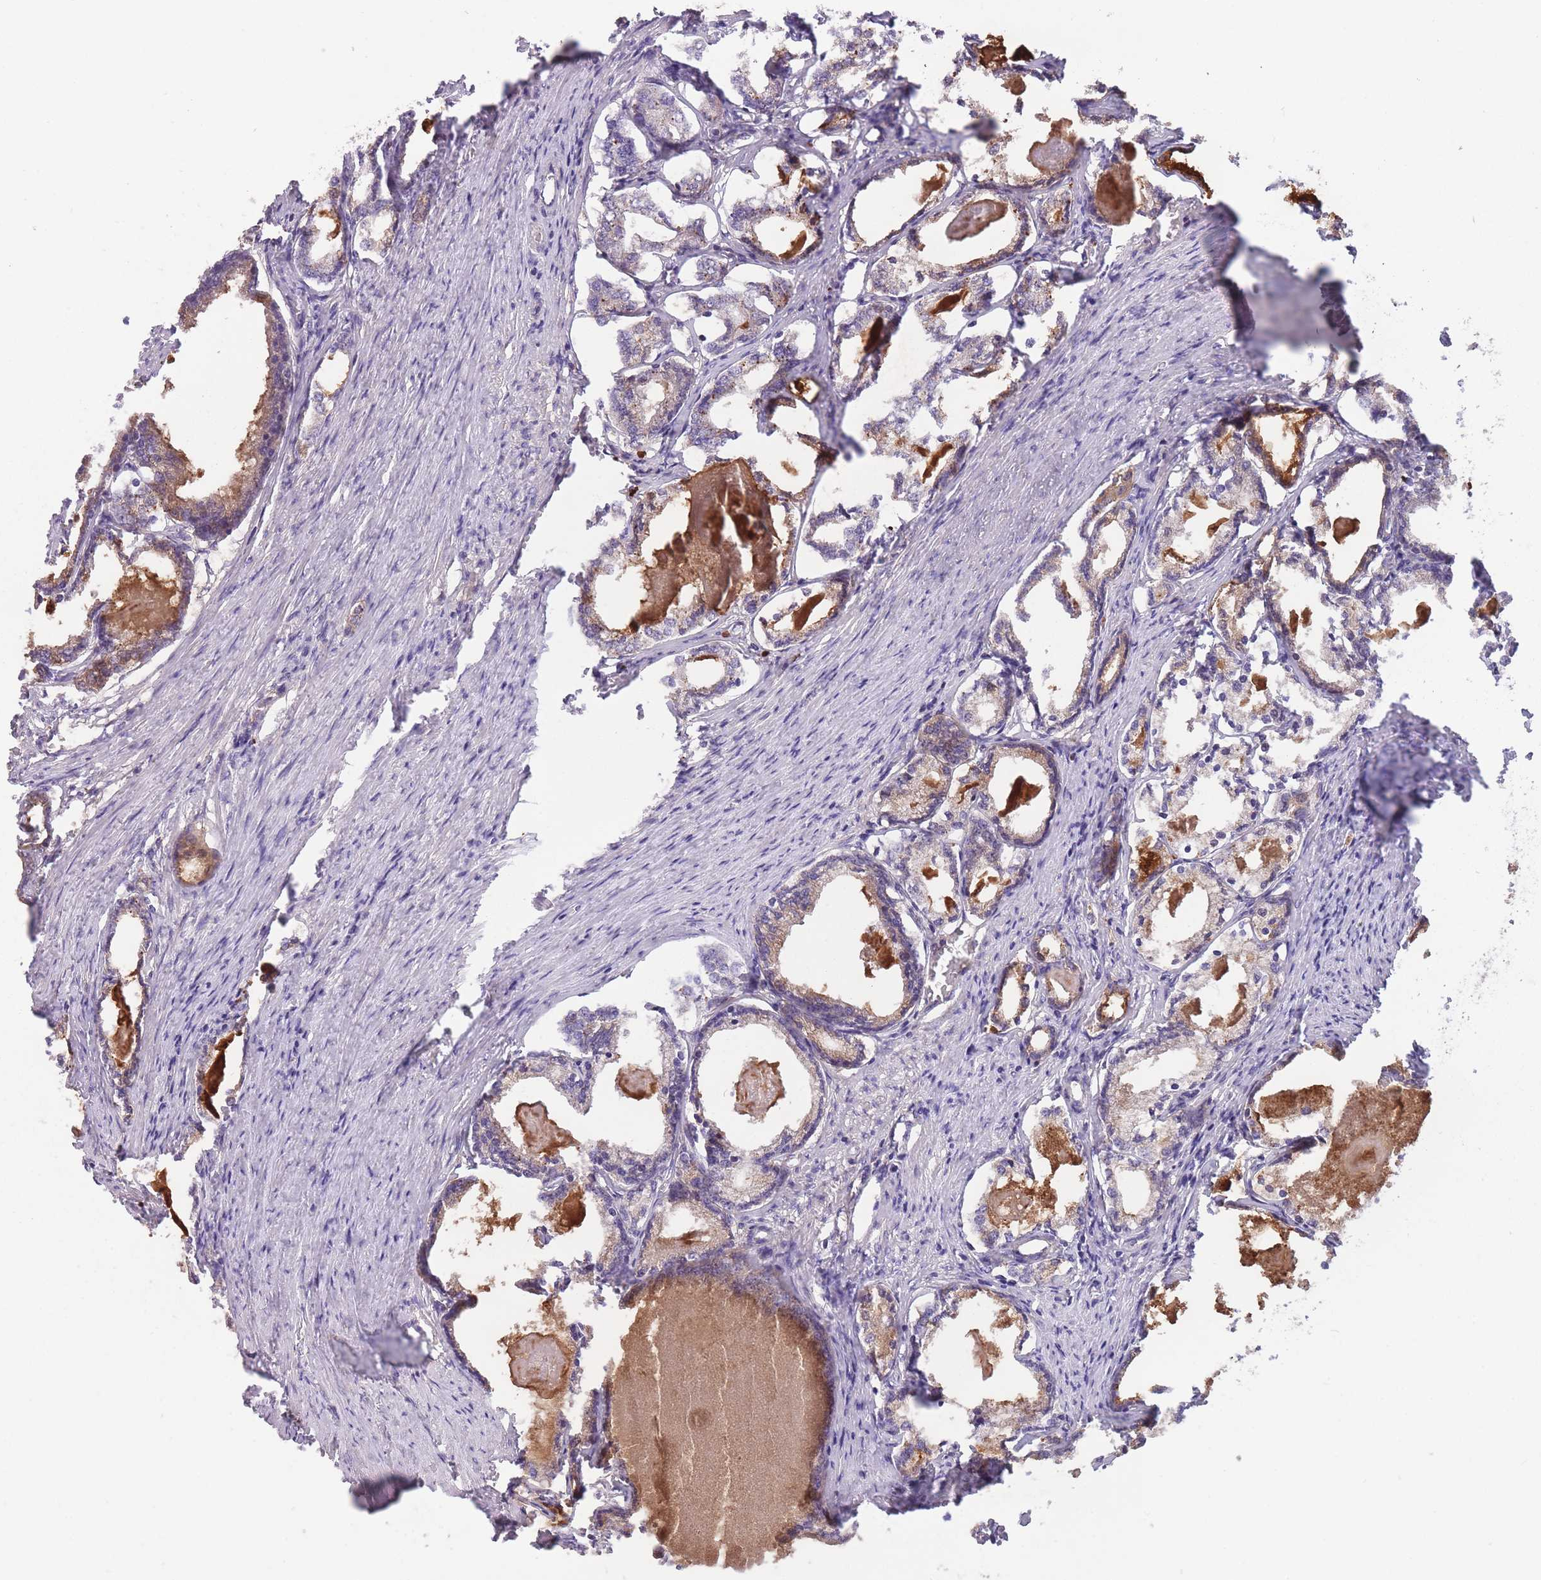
{"staining": {"intensity": "moderate", "quantity": "<25%", "location": "cytoplasmic/membranous"}, "tissue": "prostate cancer", "cell_type": "Tumor cells", "image_type": "cancer", "snomed": [{"axis": "morphology", "description": "Adenocarcinoma, High grade"}, {"axis": "topography", "description": "Prostate"}], "caption": "Immunohistochemistry (IHC) of human prostate adenocarcinoma (high-grade) exhibits low levels of moderate cytoplasmic/membranous staining in about <25% of tumor cells.", "gene": "ITPKC", "patient": {"sex": "male", "age": 69}}